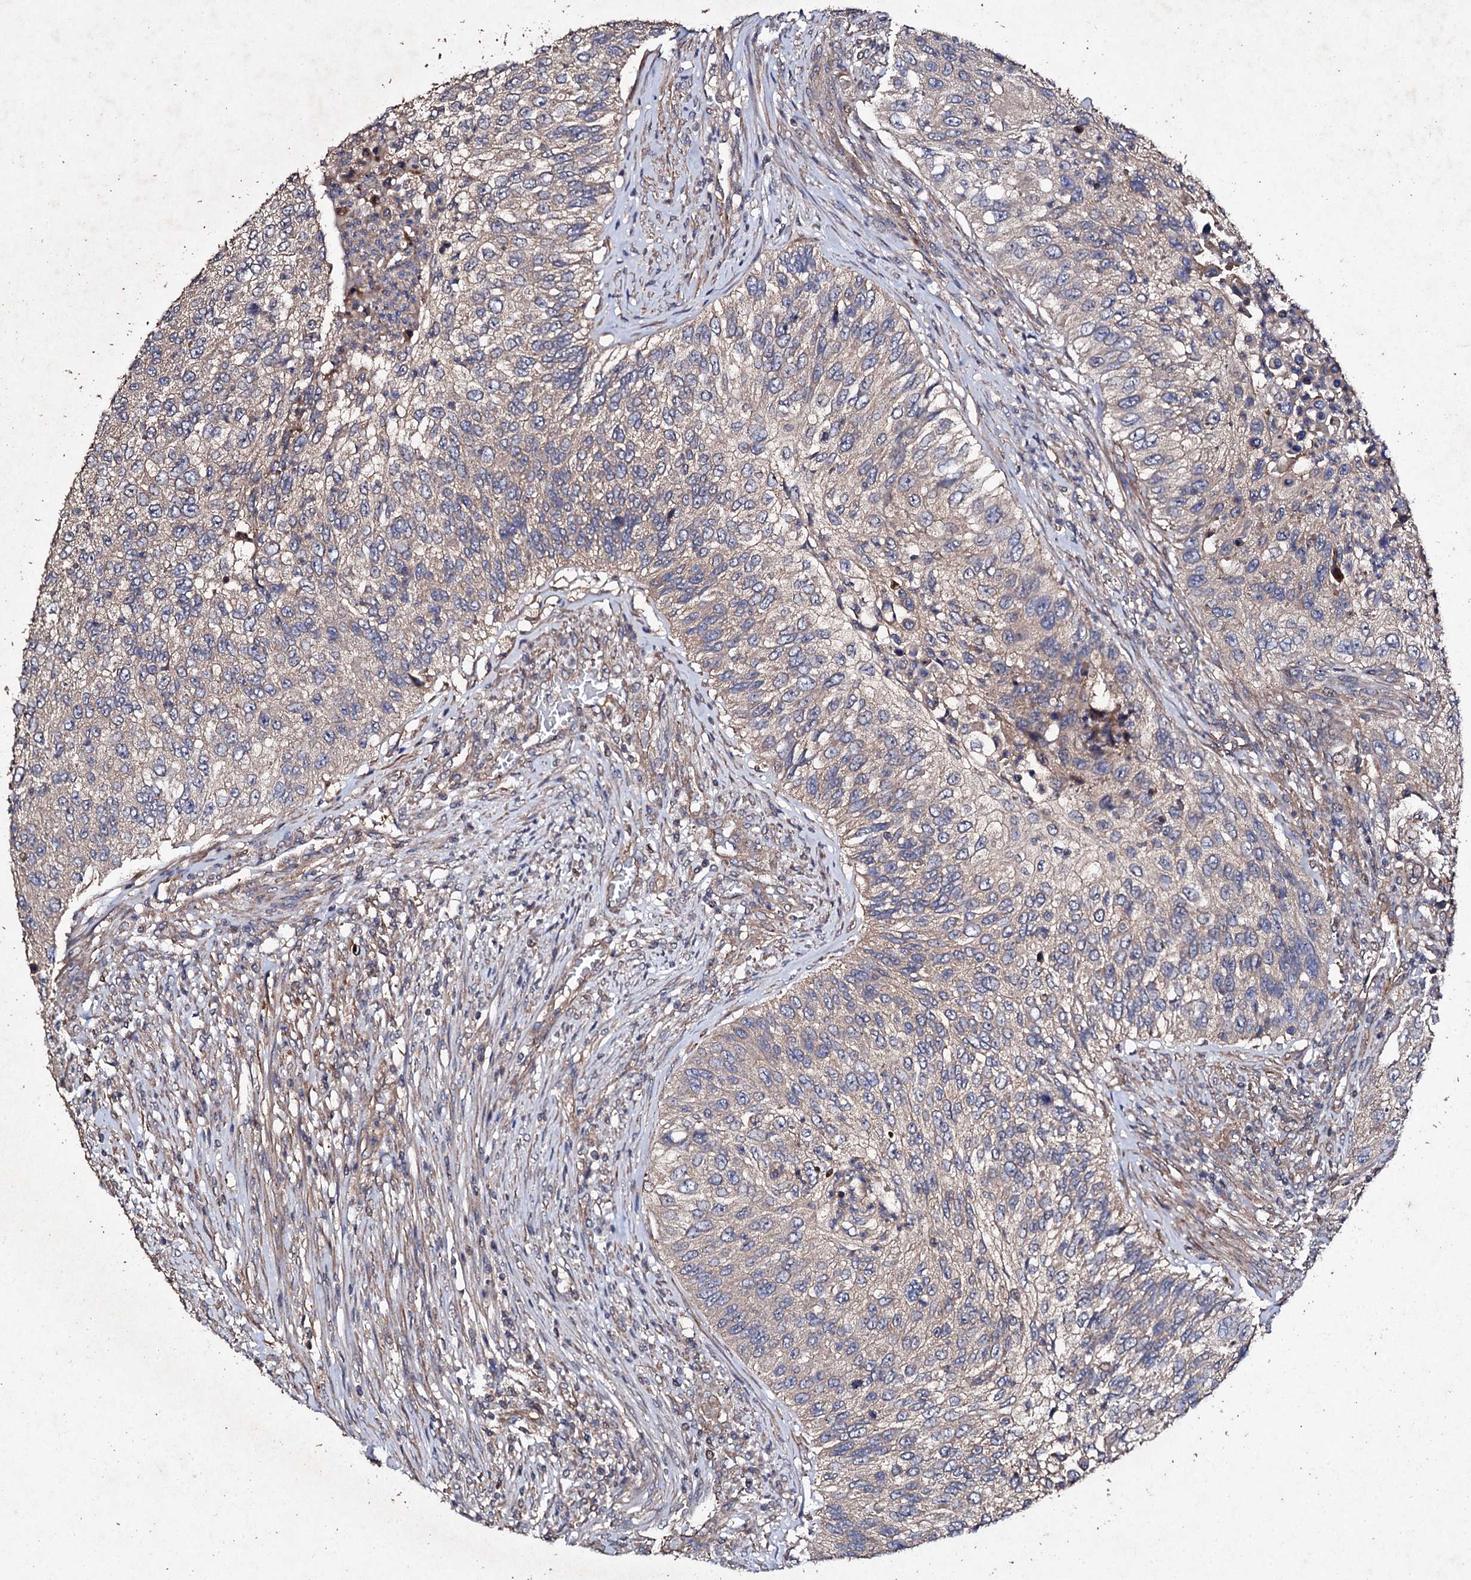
{"staining": {"intensity": "weak", "quantity": "25%-75%", "location": "cytoplasmic/membranous"}, "tissue": "urothelial cancer", "cell_type": "Tumor cells", "image_type": "cancer", "snomed": [{"axis": "morphology", "description": "Urothelial carcinoma, High grade"}, {"axis": "topography", "description": "Urinary bladder"}], "caption": "The micrograph reveals immunohistochemical staining of urothelial cancer. There is weak cytoplasmic/membranous positivity is seen in about 25%-75% of tumor cells. (brown staining indicates protein expression, while blue staining denotes nuclei).", "gene": "MOCOS", "patient": {"sex": "female", "age": 60}}